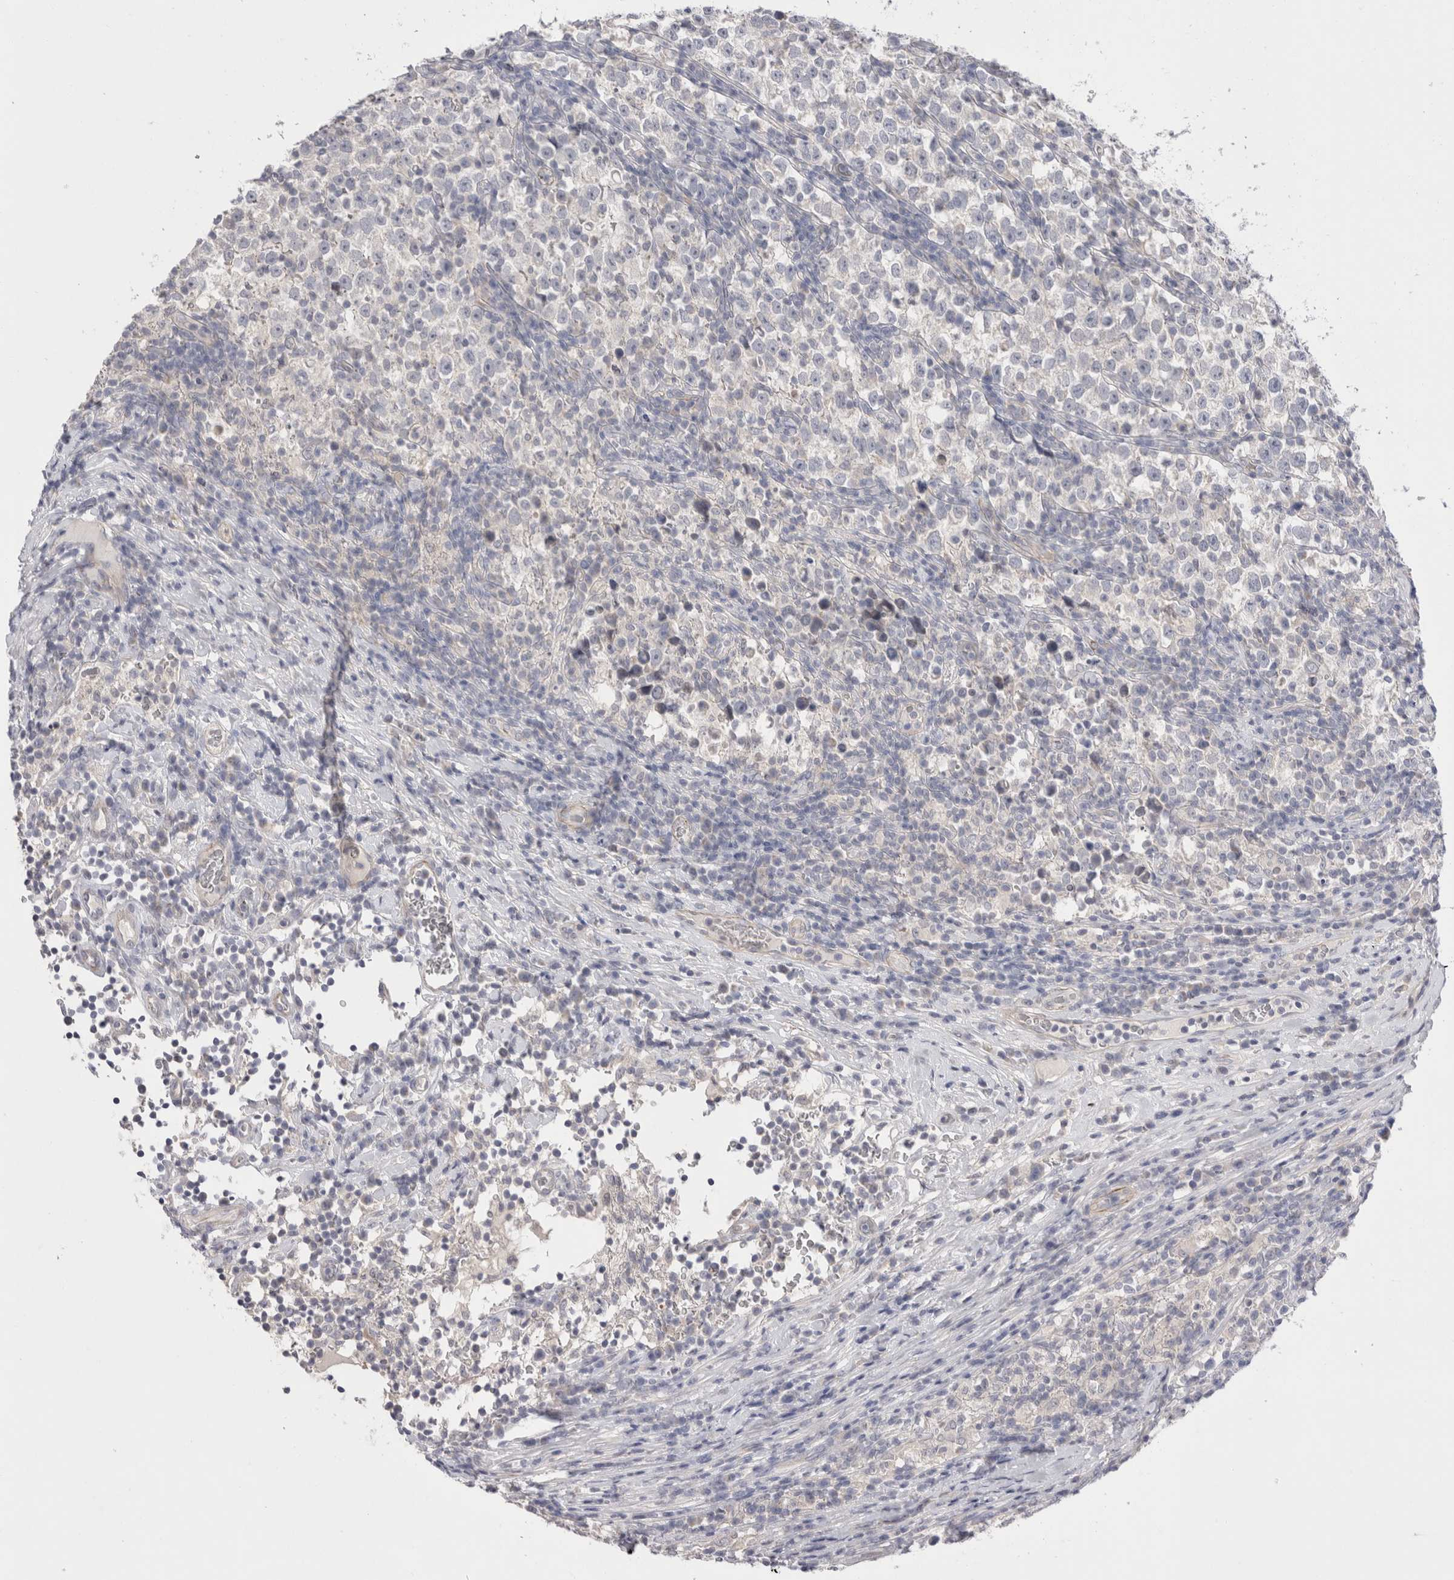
{"staining": {"intensity": "negative", "quantity": "none", "location": "none"}, "tissue": "testis cancer", "cell_type": "Tumor cells", "image_type": "cancer", "snomed": [{"axis": "morphology", "description": "Normal tissue, NOS"}, {"axis": "morphology", "description": "Seminoma, NOS"}, {"axis": "topography", "description": "Testis"}], "caption": "Human testis cancer (seminoma) stained for a protein using IHC displays no positivity in tumor cells.", "gene": "SPINK2", "patient": {"sex": "male", "age": 43}}